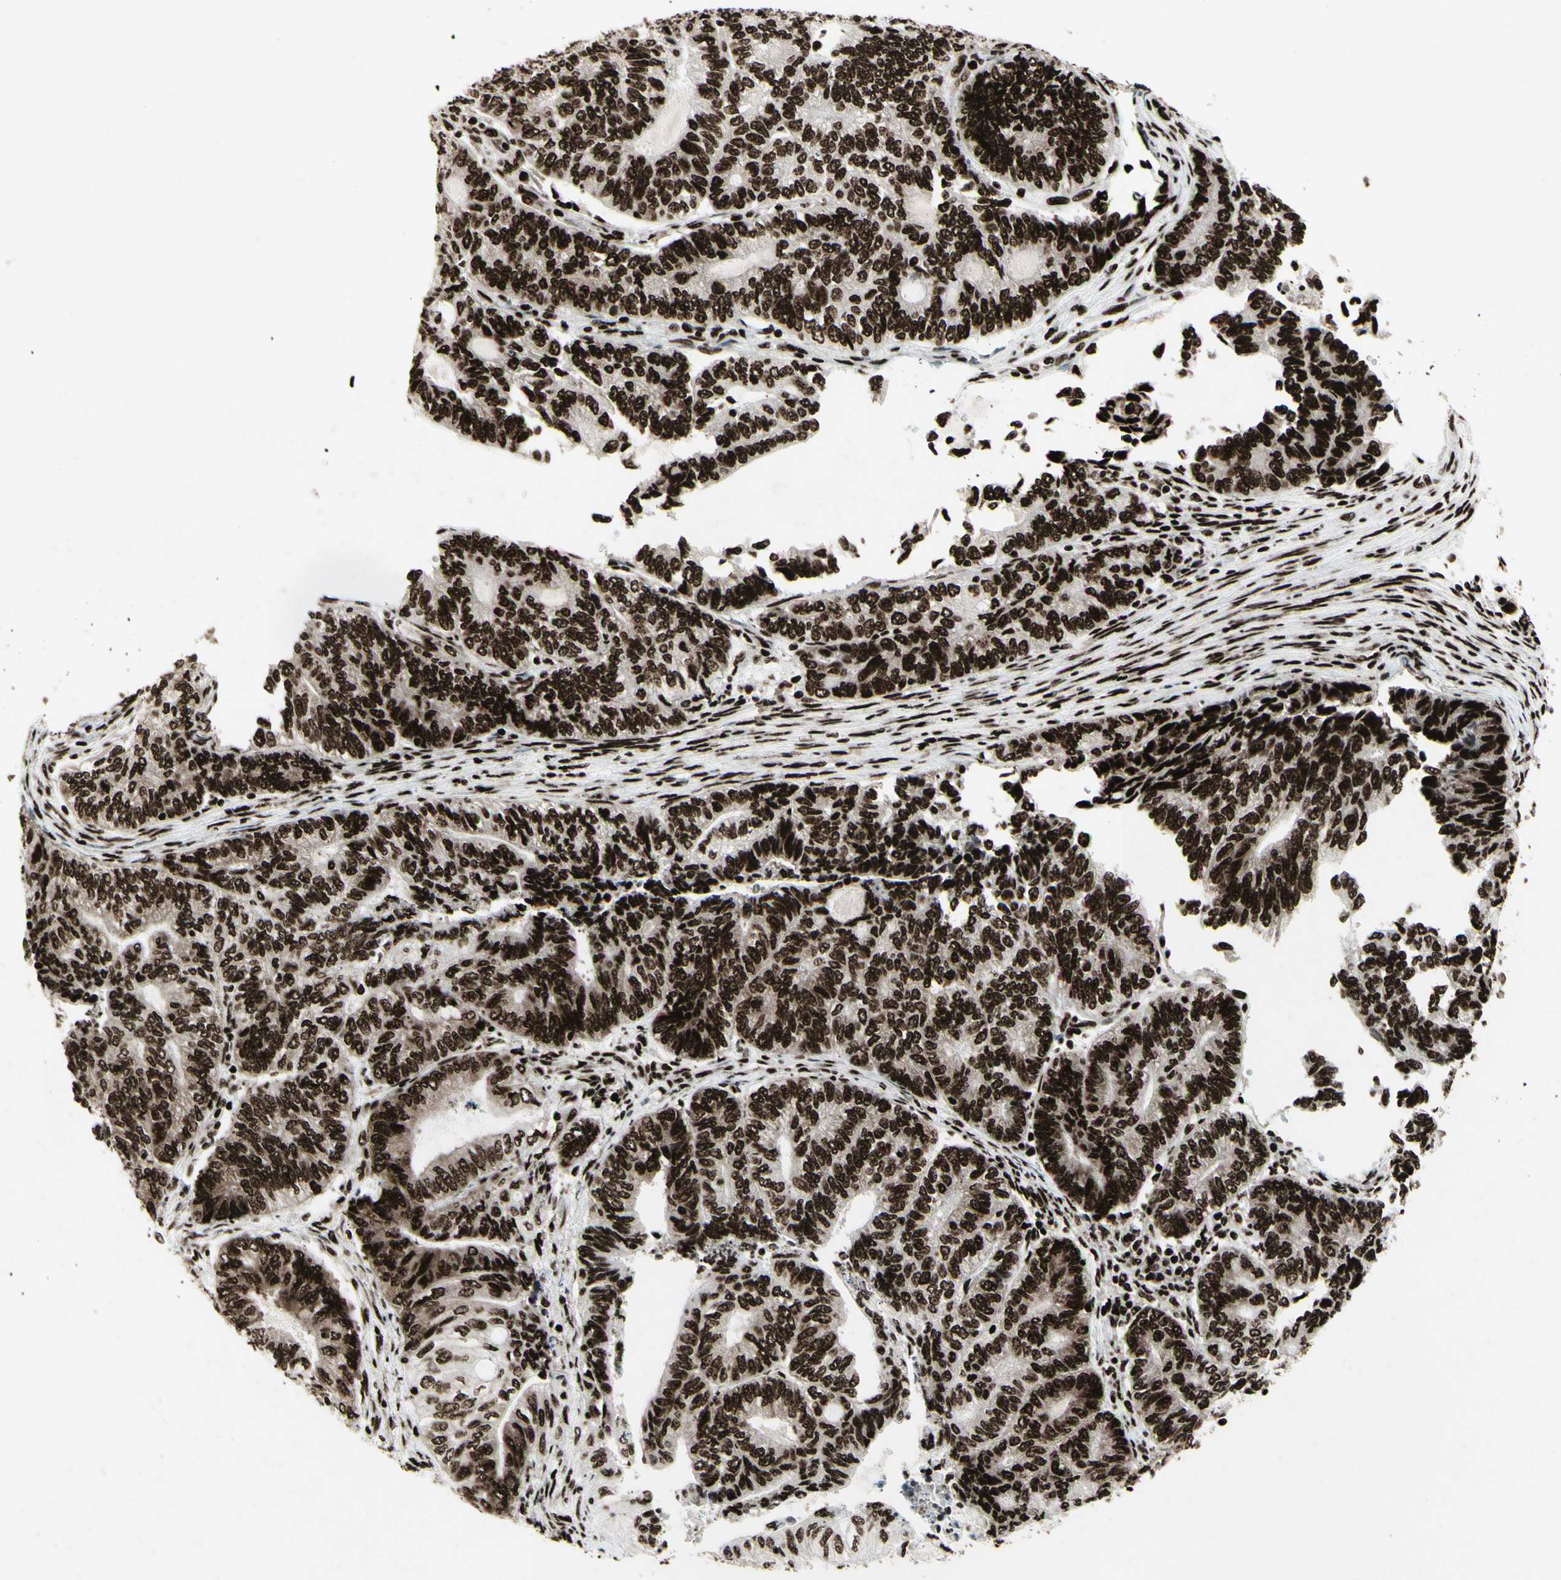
{"staining": {"intensity": "strong", "quantity": ">75%", "location": "nuclear"}, "tissue": "endometrial cancer", "cell_type": "Tumor cells", "image_type": "cancer", "snomed": [{"axis": "morphology", "description": "Adenocarcinoma, NOS"}, {"axis": "topography", "description": "Uterus"}, {"axis": "topography", "description": "Endometrium"}], "caption": "Strong nuclear expression for a protein is appreciated in about >75% of tumor cells of endometrial adenocarcinoma using IHC.", "gene": "U2AF2", "patient": {"sex": "female", "age": 70}}